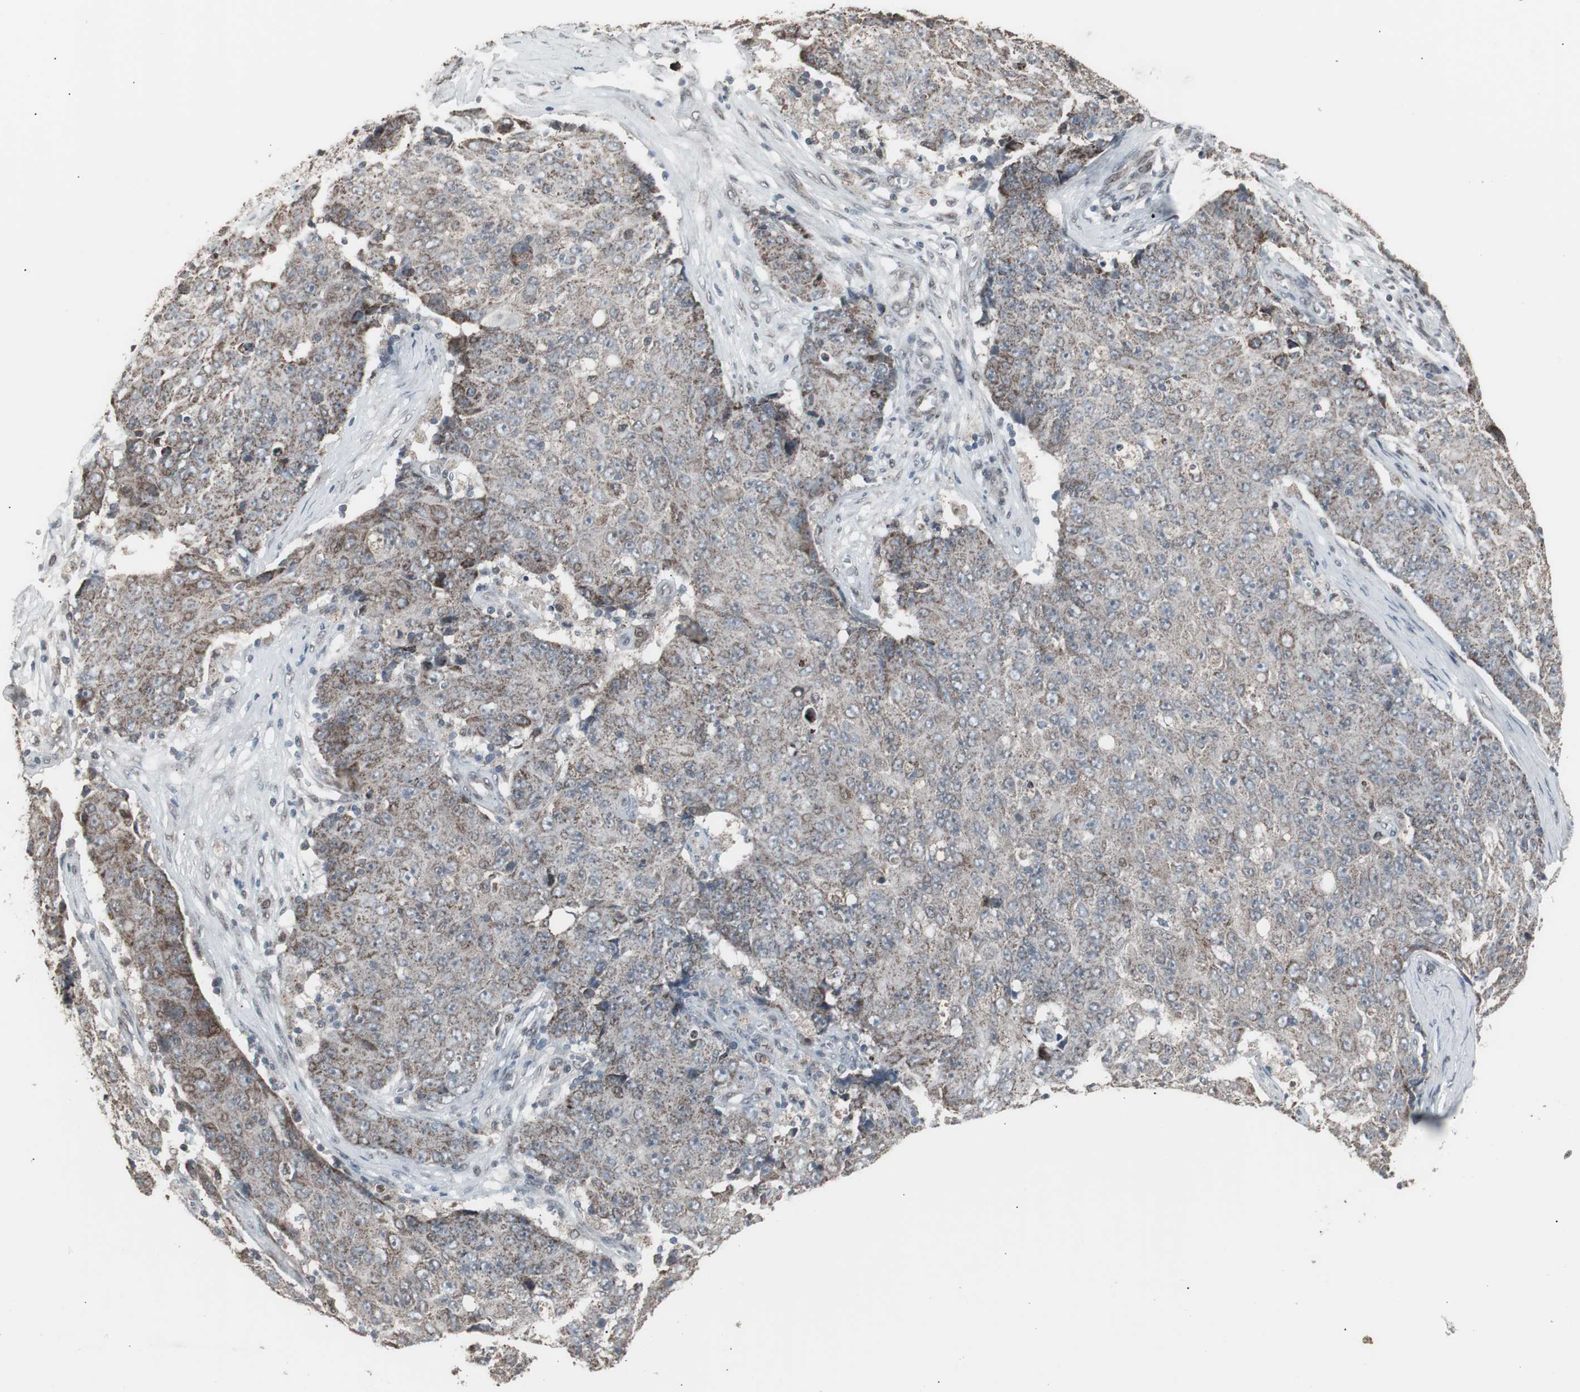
{"staining": {"intensity": "weak", "quantity": "<25%", "location": "cytoplasmic/membranous"}, "tissue": "ovarian cancer", "cell_type": "Tumor cells", "image_type": "cancer", "snomed": [{"axis": "morphology", "description": "Carcinoma, endometroid"}, {"axis": "topography", "description": "Ovary"}], "caption": "Tumor cells show no significant expression in ovarian cancer.", "gene": "RXRA", "patient": {"sex": "female", "age": 42}}